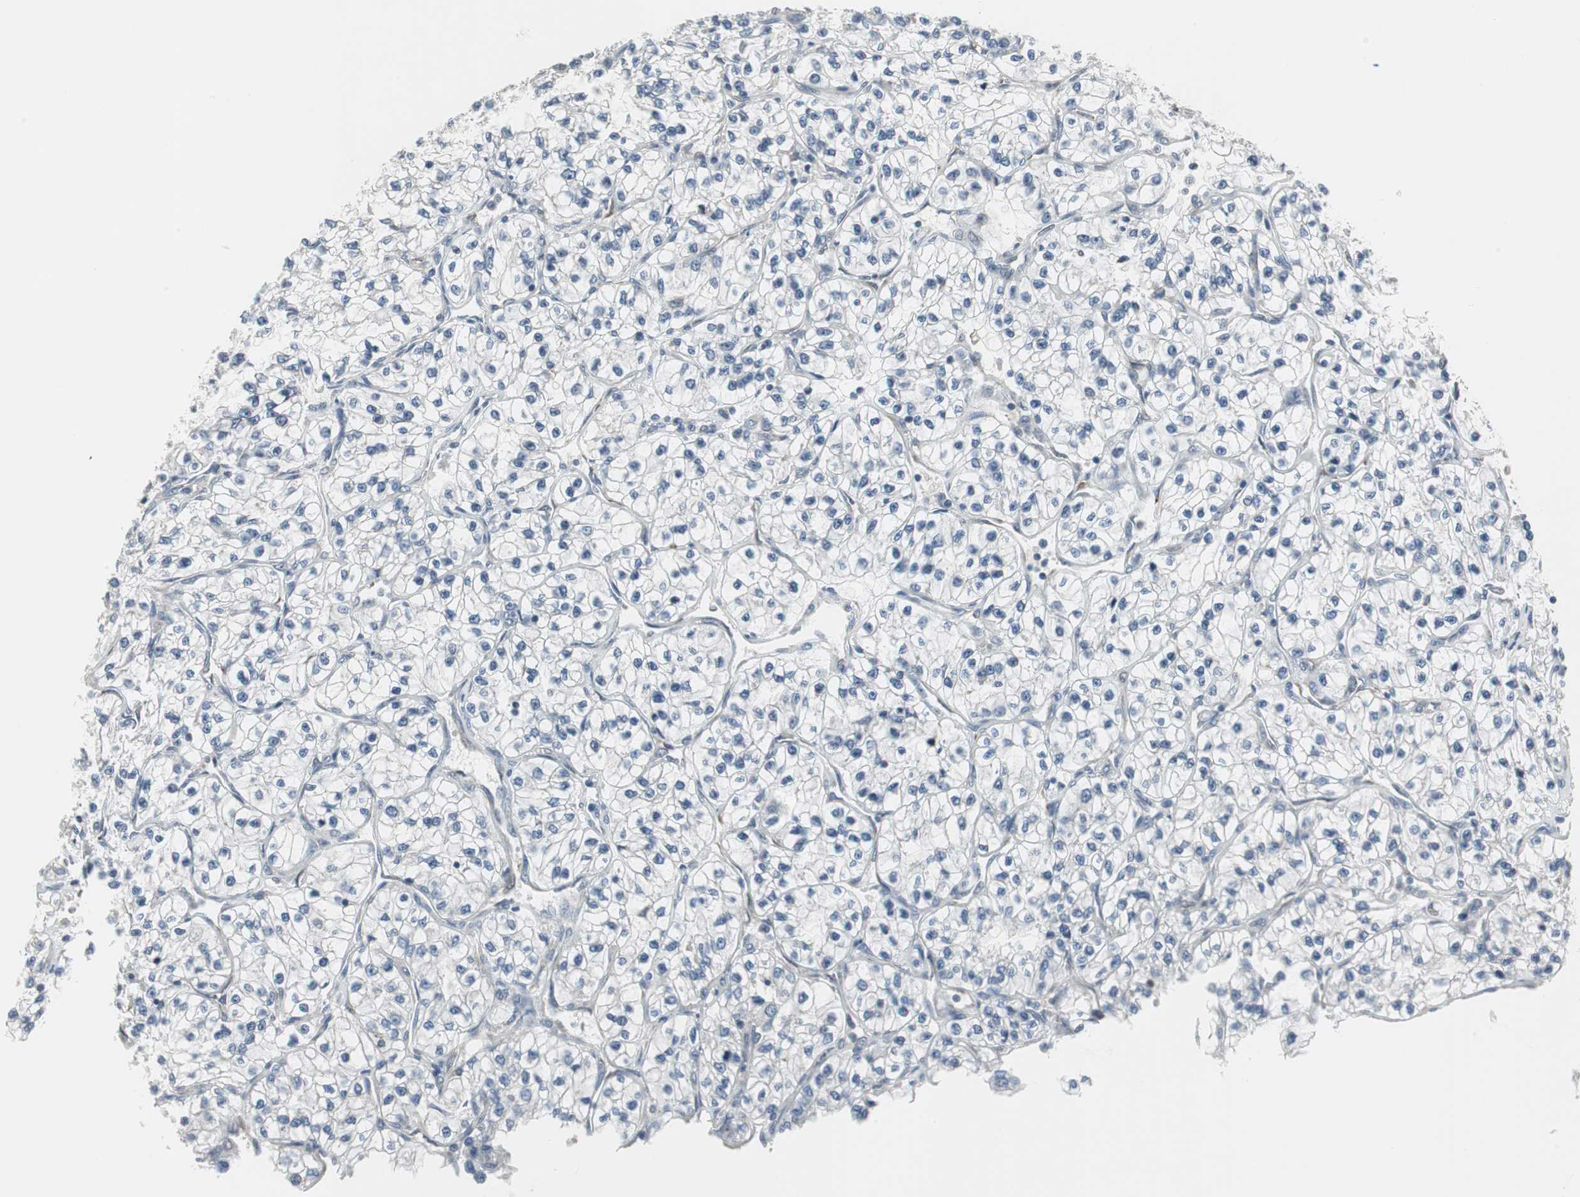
{"staining": {"intensity": "negative", "quantity": "none", "location": "none"}, "tissue": "renal cancer", "cell_type": "Tumor cells", "image_type": "cancer", "snomed": [{"axis": "morphology", "description": "Adenocarcinoma, NOS"}, {"axis": "topography", "description": "Kidney"}], "caption": "This is a image of immunohistochemistry (IHC) staining of renal cancer (adenocarcinoma), which shows no expression in tumor cells.", "gene": "CCT5", "patient": {"sex": "female", "age": 57}}